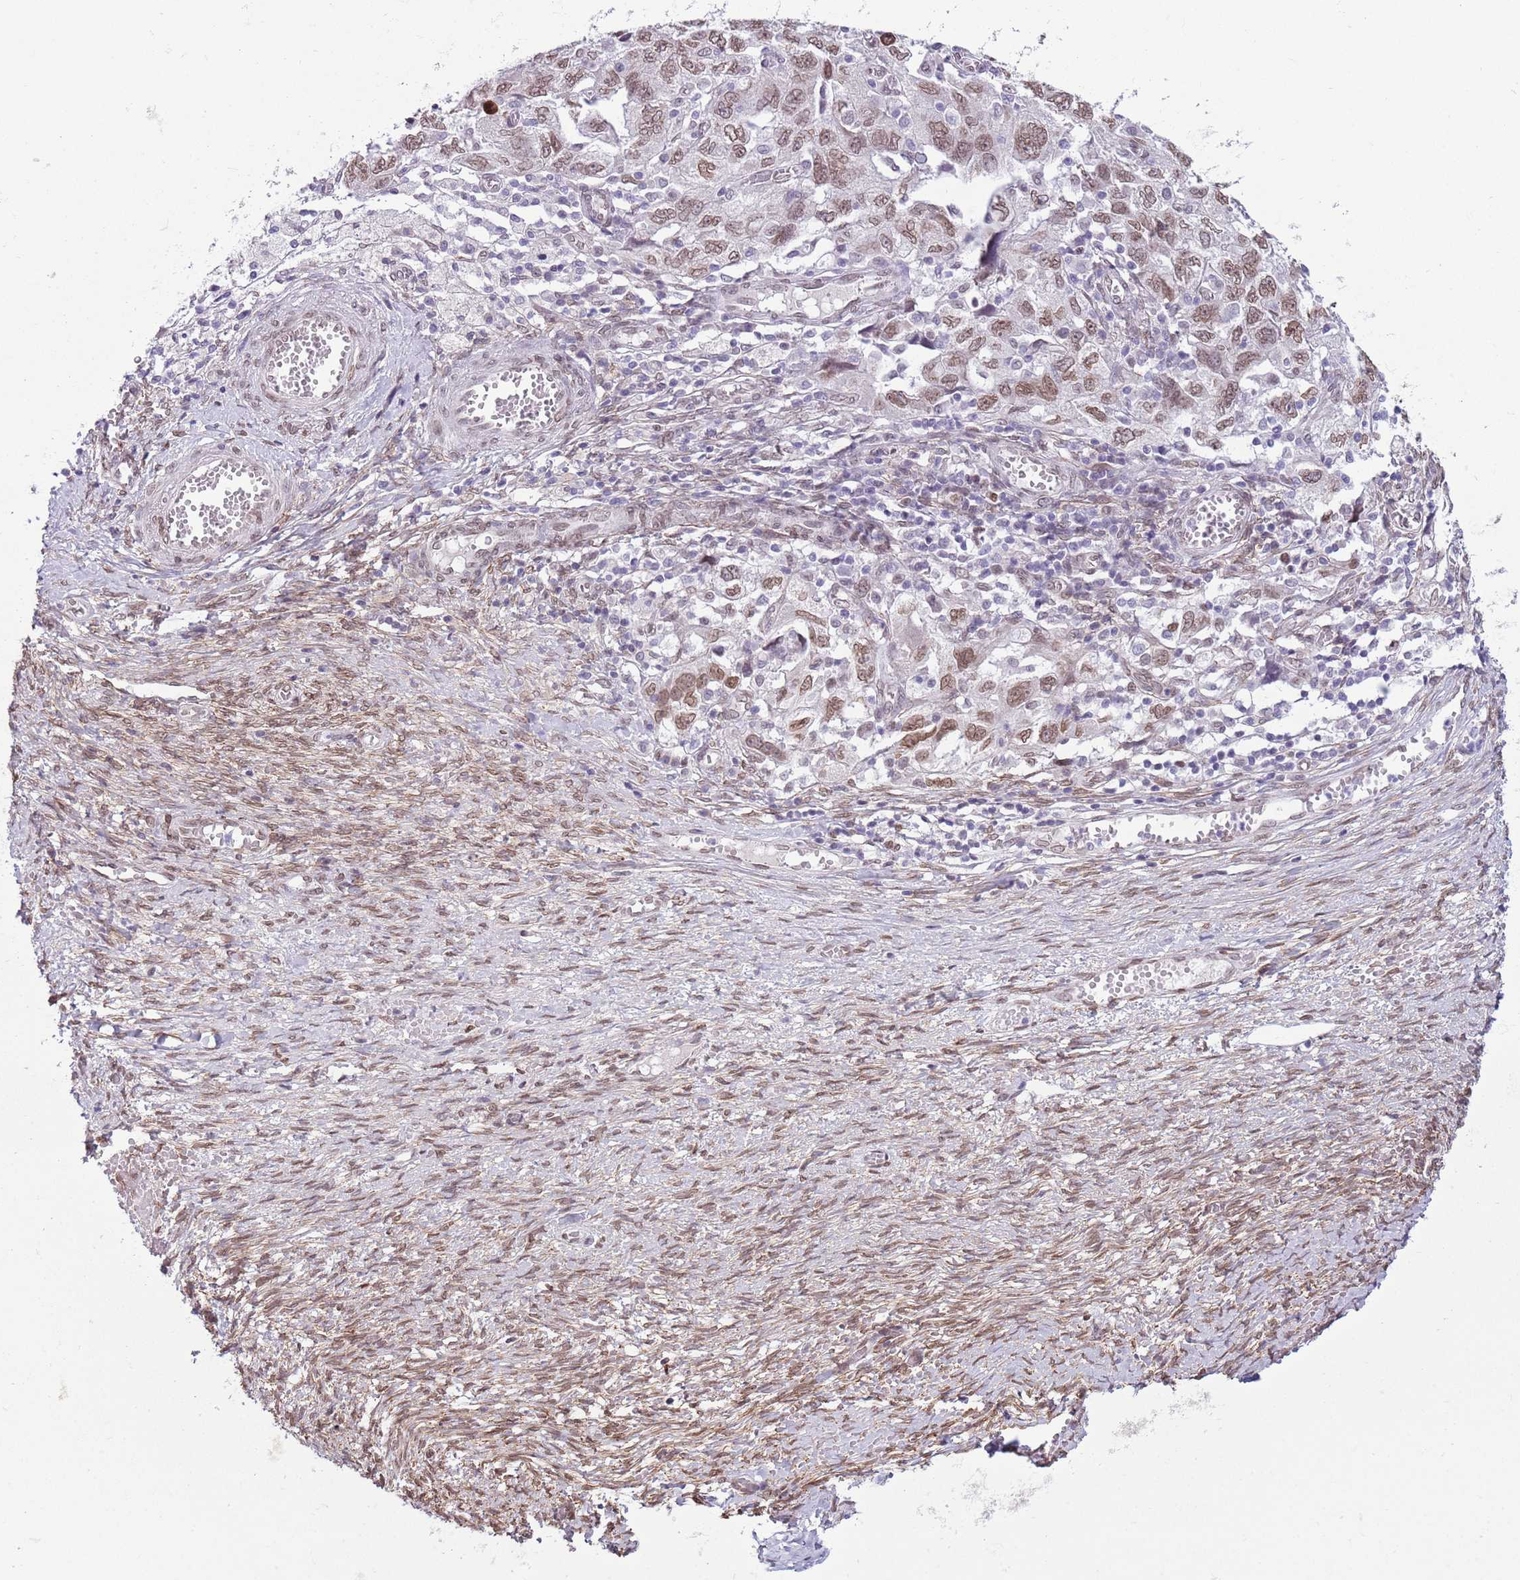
{"staining": {"intensity": "moderate", "quantity": ">75%", "location": "cytoplasmic/membranous,nuclear"}, "tissue": "ovarian cancer", "cell_type": "Tumor cells", "image_type": "cancer", "snomed": [{"axis": "morphology", "description": "Carcinoma, NOS"}, {"axis": "morphology", "description": "Cystadenocarcinoma, serous, NOS"}, {"axis": "topography", "description": "Ovary"}], "caption": "High-power microscopy captured an immunohistochemistry photomicrograph of ovarian serous cystadenocarcinoma, revealing moderate cytoplasmic/membranous and nuclear positivity in about >75% of tumor cells. The staining was performed using DAB (3,3'-diaminobenzidine) to visualize the protein expression in brown, while the nuclei were stained in blue with hematoxylin (Magnification: 20x).", "gene": "ZGLP1", "patient": {"sex": "female", "age": 69}}